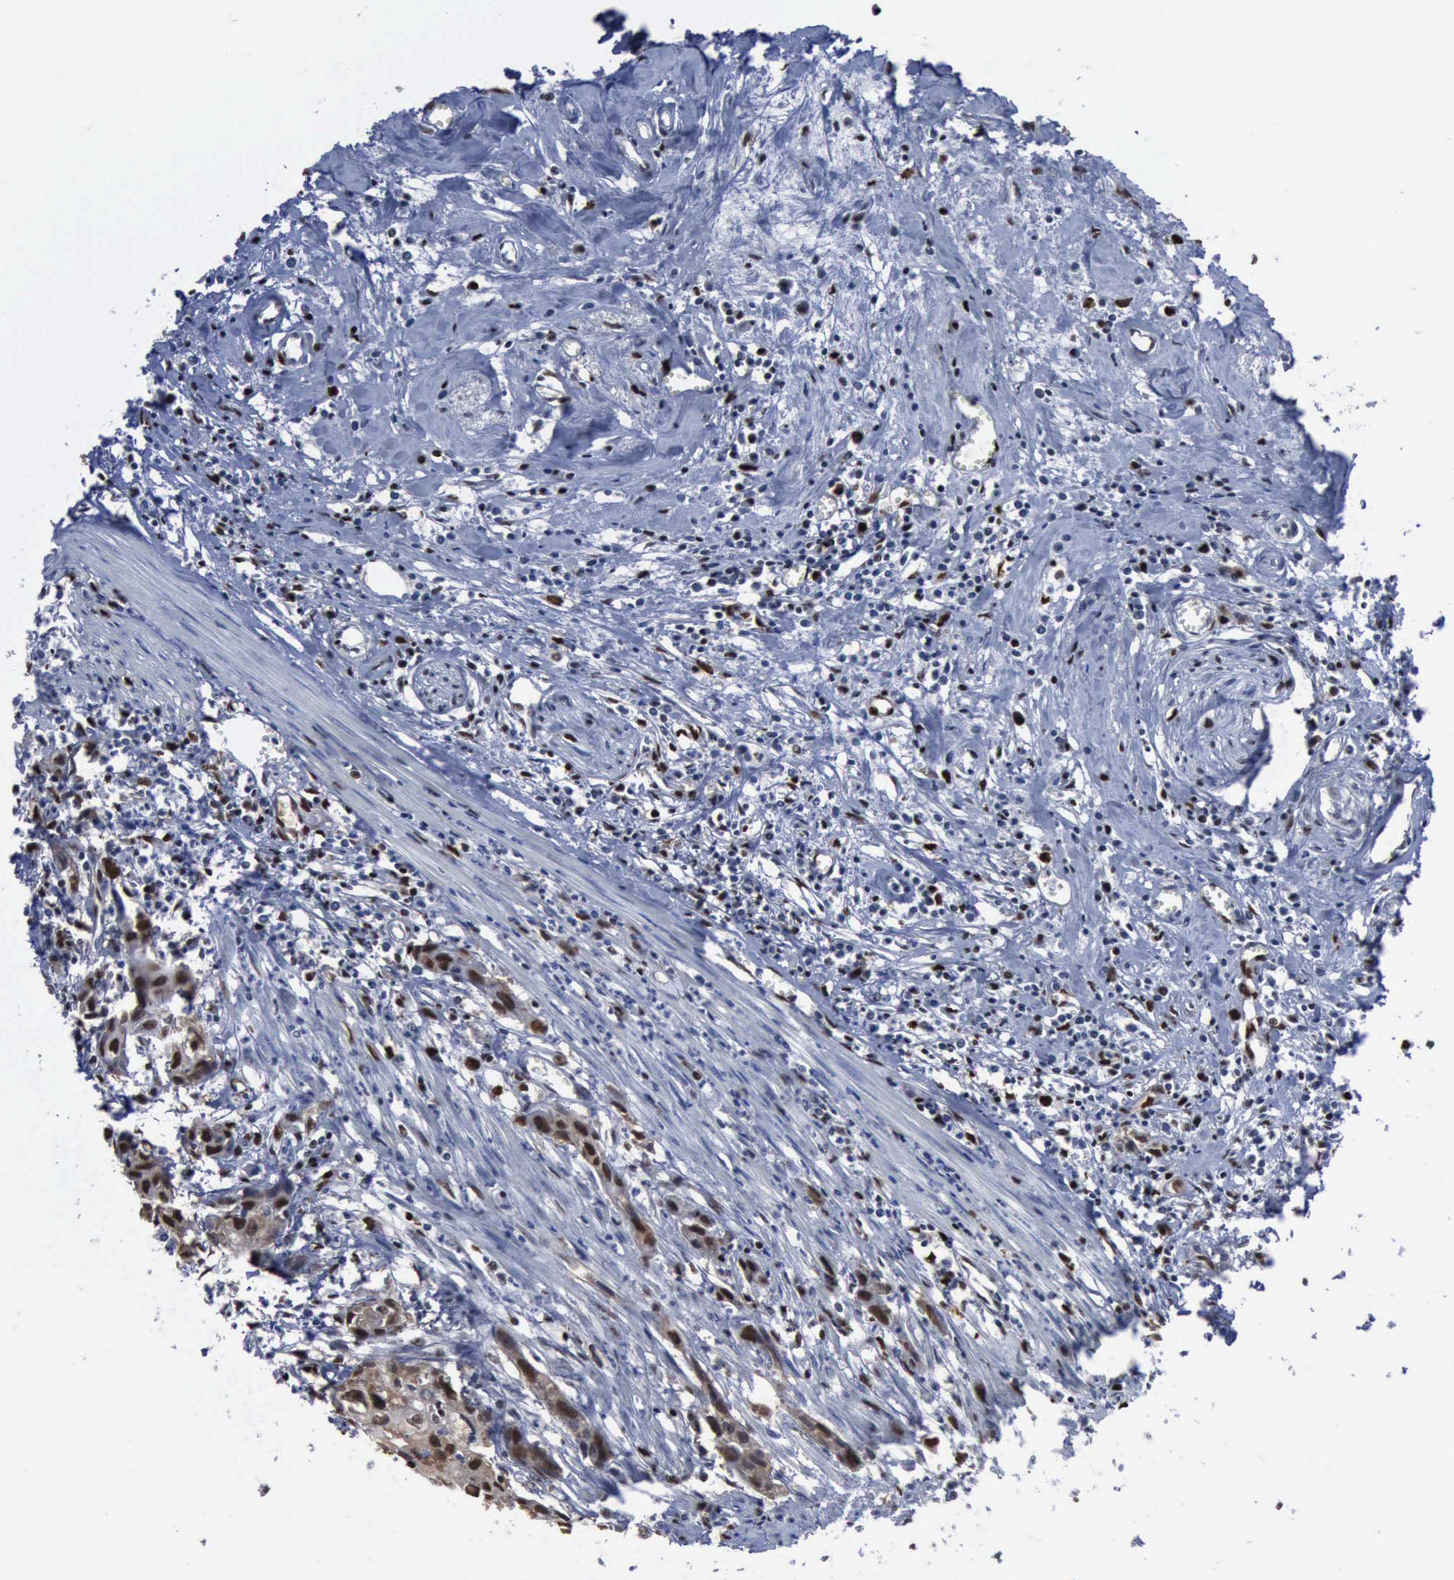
{"staining": {"intensity": "moderate", "quantity": ">75%", "location": "nuclear"}, "tissue": "urothelial cancer", "cell_type": "Tumor cells", "image_type": "cancer", "snomed": [{"axis": "morphology", "description": "Urothelial carcinoma, High grade"}, {"axis": "topography", "description": "Urinary bladder"}], "caption": "A histopathology image of urothelial carcinoma (high-grade) stained for a protein demonstrates moderate nuclear brown staining in tumor cells.", "gene": "PCNA", "patient": {"sex": "male", "age": 54}}